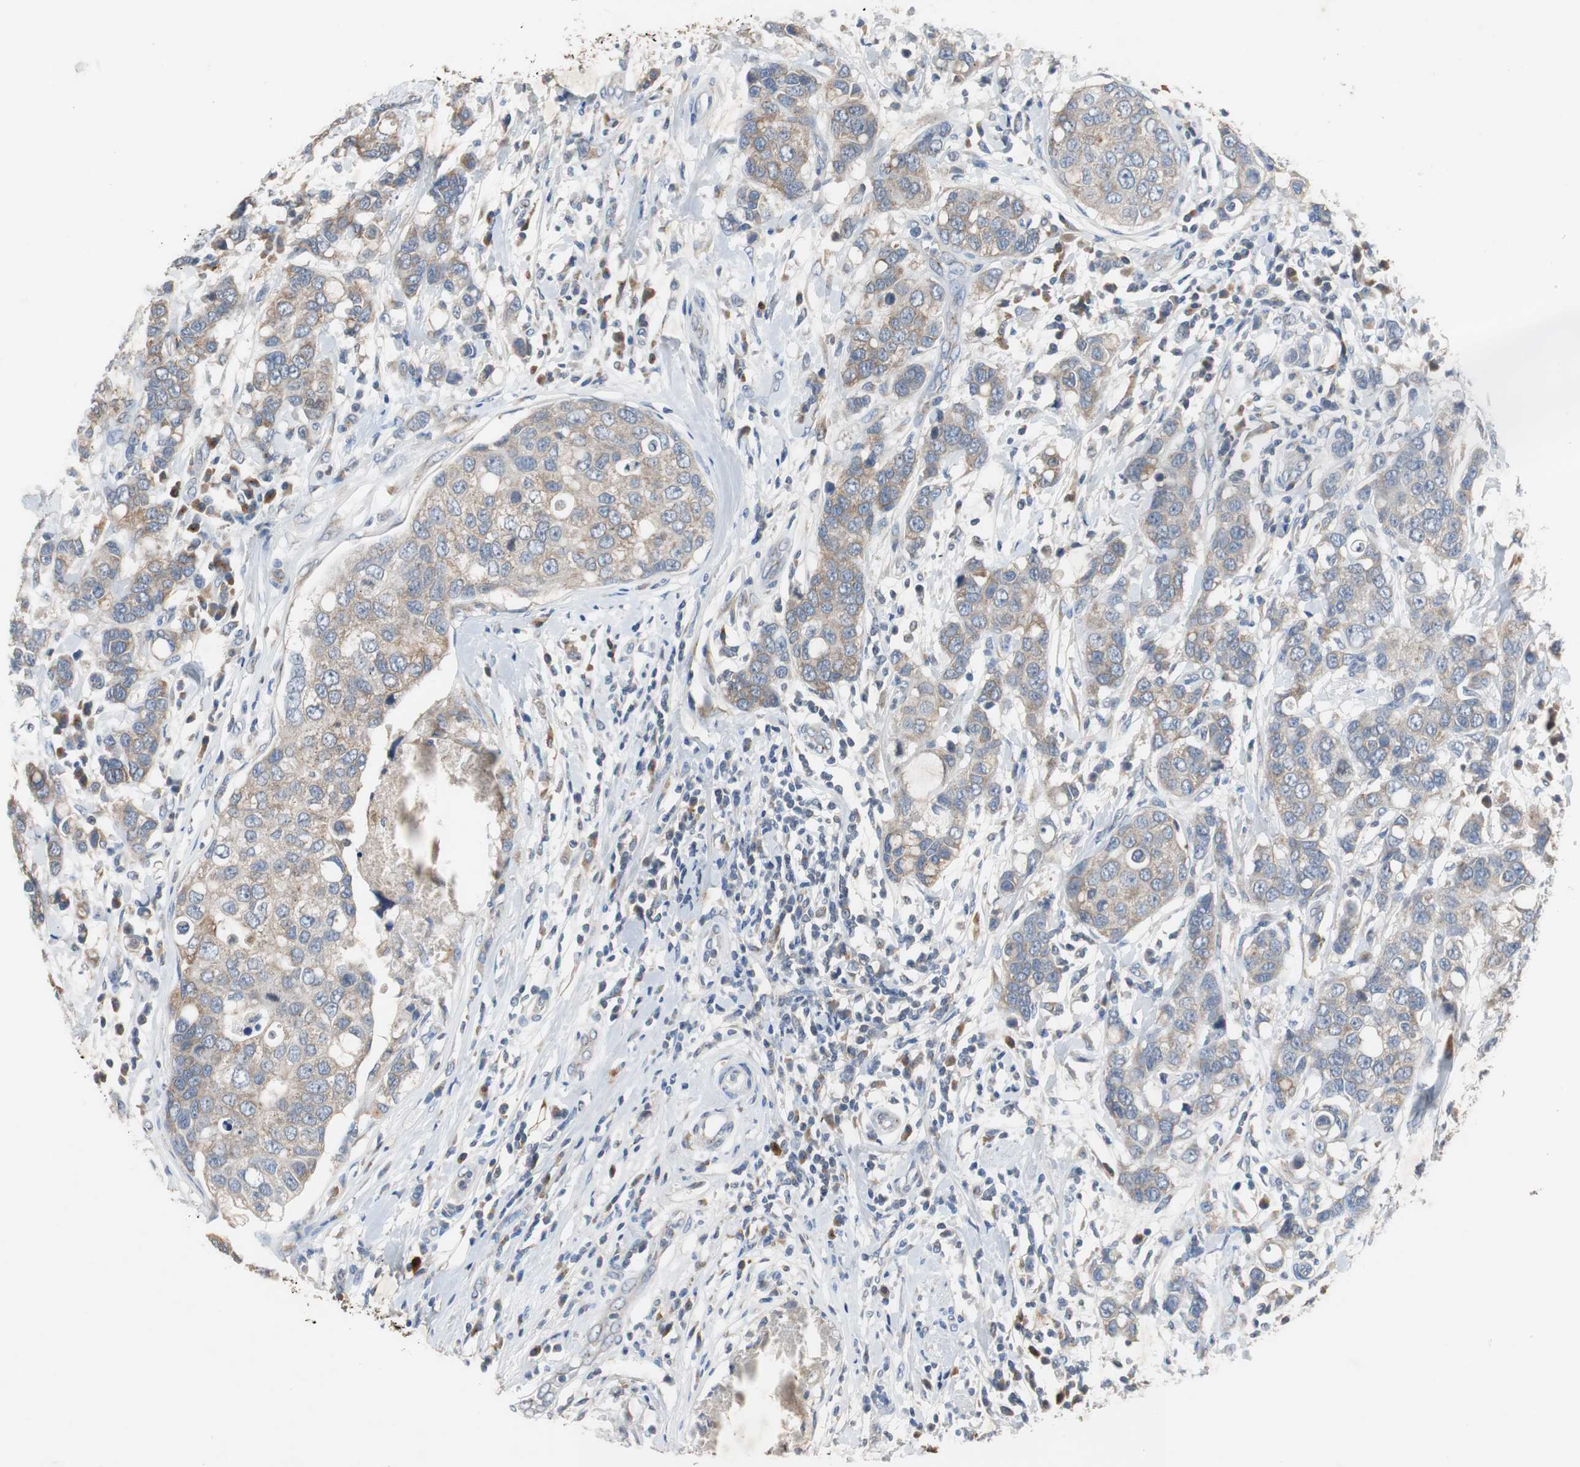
{"staining": {"intensity": "moderate", "quantity": ">75%", "location": "cytoplasmic/membranous"}, "tissue": "breast cancer", "cell_type": "Tumor cells", "image_type": "cancer", "snomed": [{"axis": "morphology", "description": "Duct carcinoma"}, {"axis": "topography", "description": "Breast"}], "caption": "Immunohistochemical staining of breast cancer (infiltrating ductal carcinoma) shows medium levels of moderate cytoplasmic/membranous positivity in approximately >75% of tumor cells. (Brightfield microscopy of DAB IHC at high magnification).", "gene": "CALB2", "patient": {"sex": "female", "age": 27}}